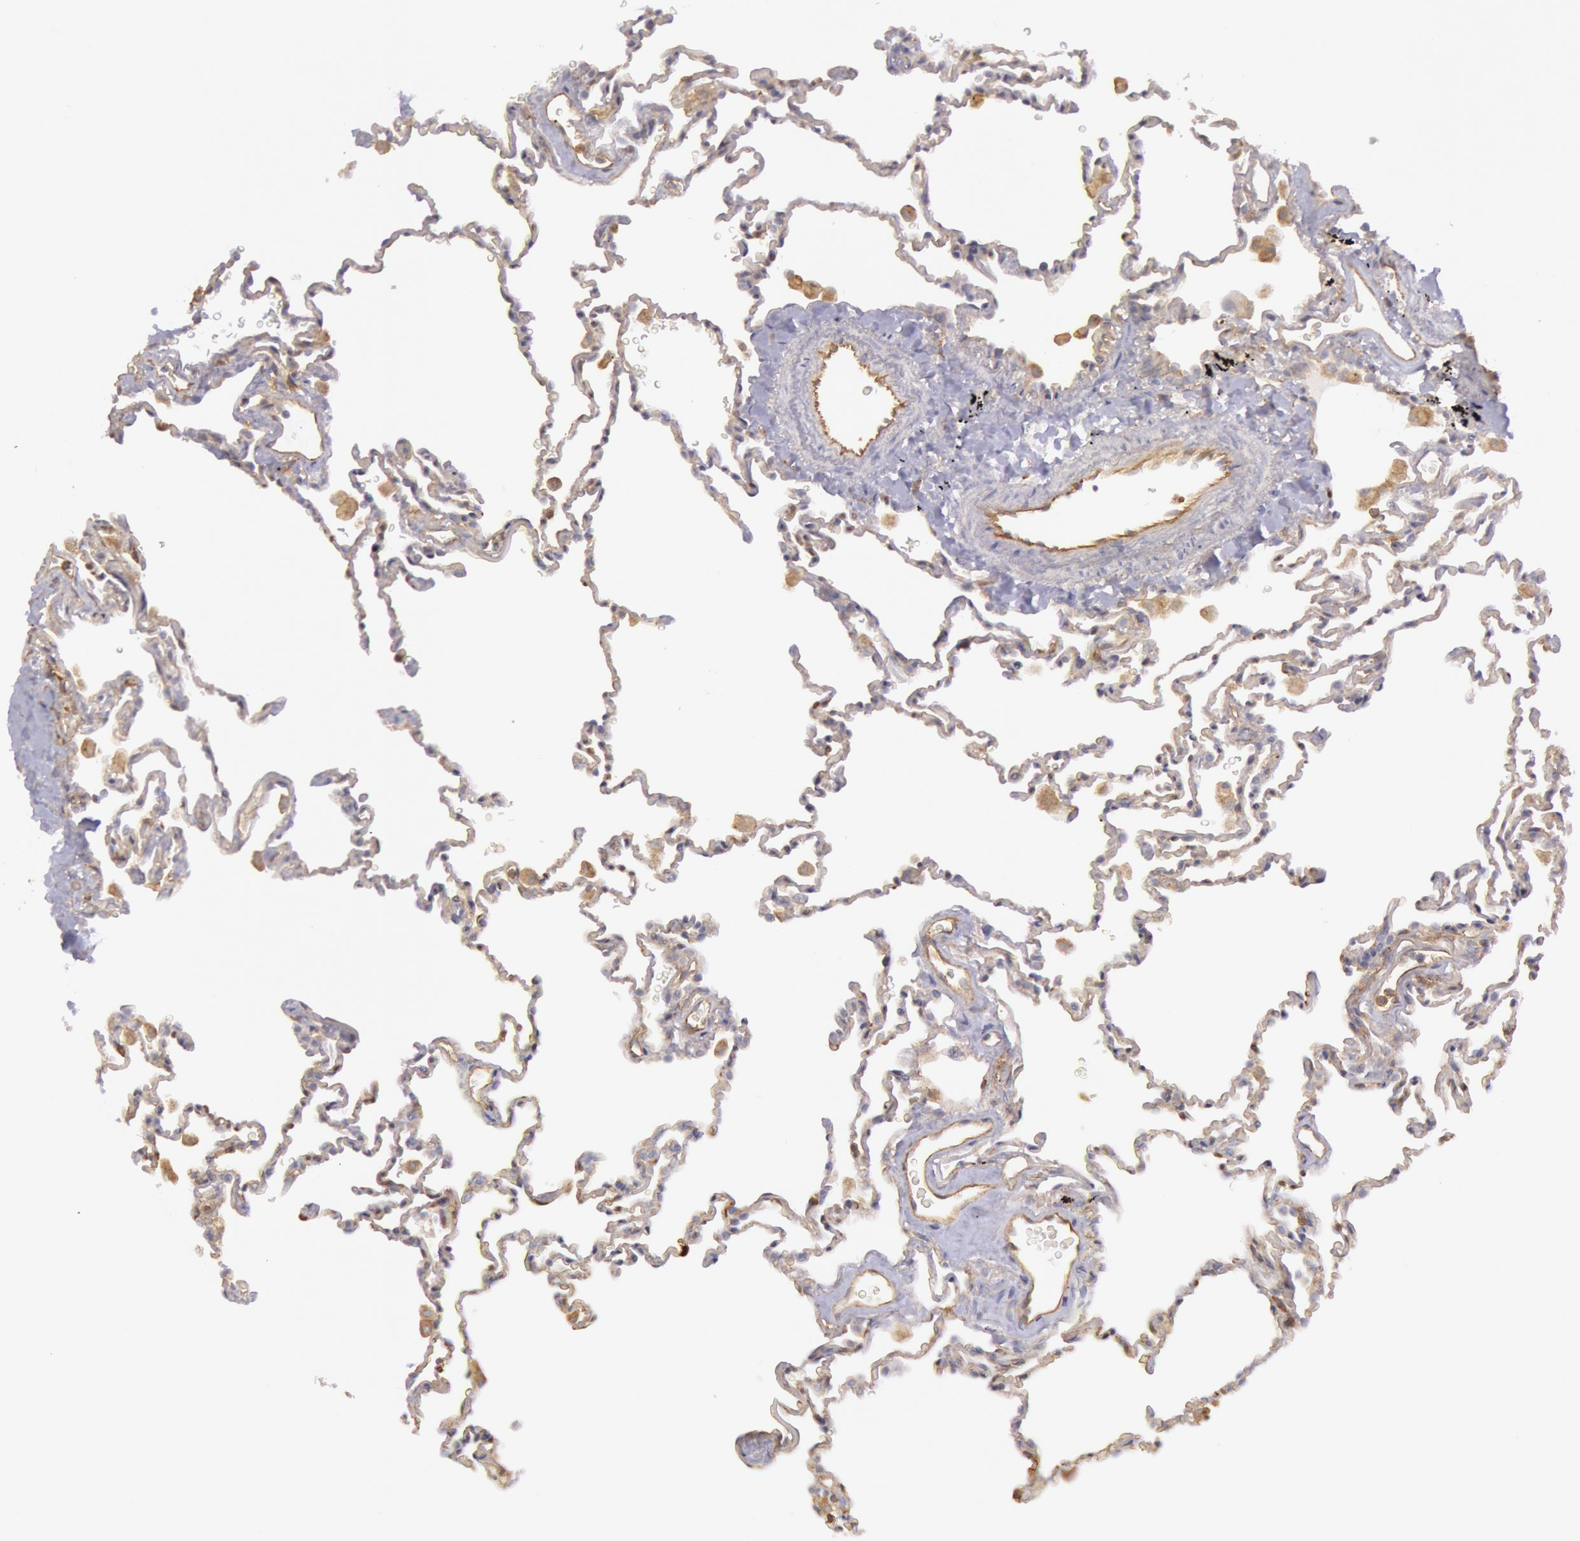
{"staining": {"intensity": "weak", "quantity": "<25%", "location": "cytoplasmic/membranous"}, "tissue": "lung", "cell_type": "Alveolar cells", "image_type": "normal", "snomed": [{"axis": "morphology", "description": "Normal tissue, NOS"}, {"axis": "topography", "description": "Lung"}], "caption": "This is an IHC photomicrograph of normal lung. There is no expression in alveolar cells.", "gene": "SNAP23", "patient": {"sex": "male", "age": 59}}